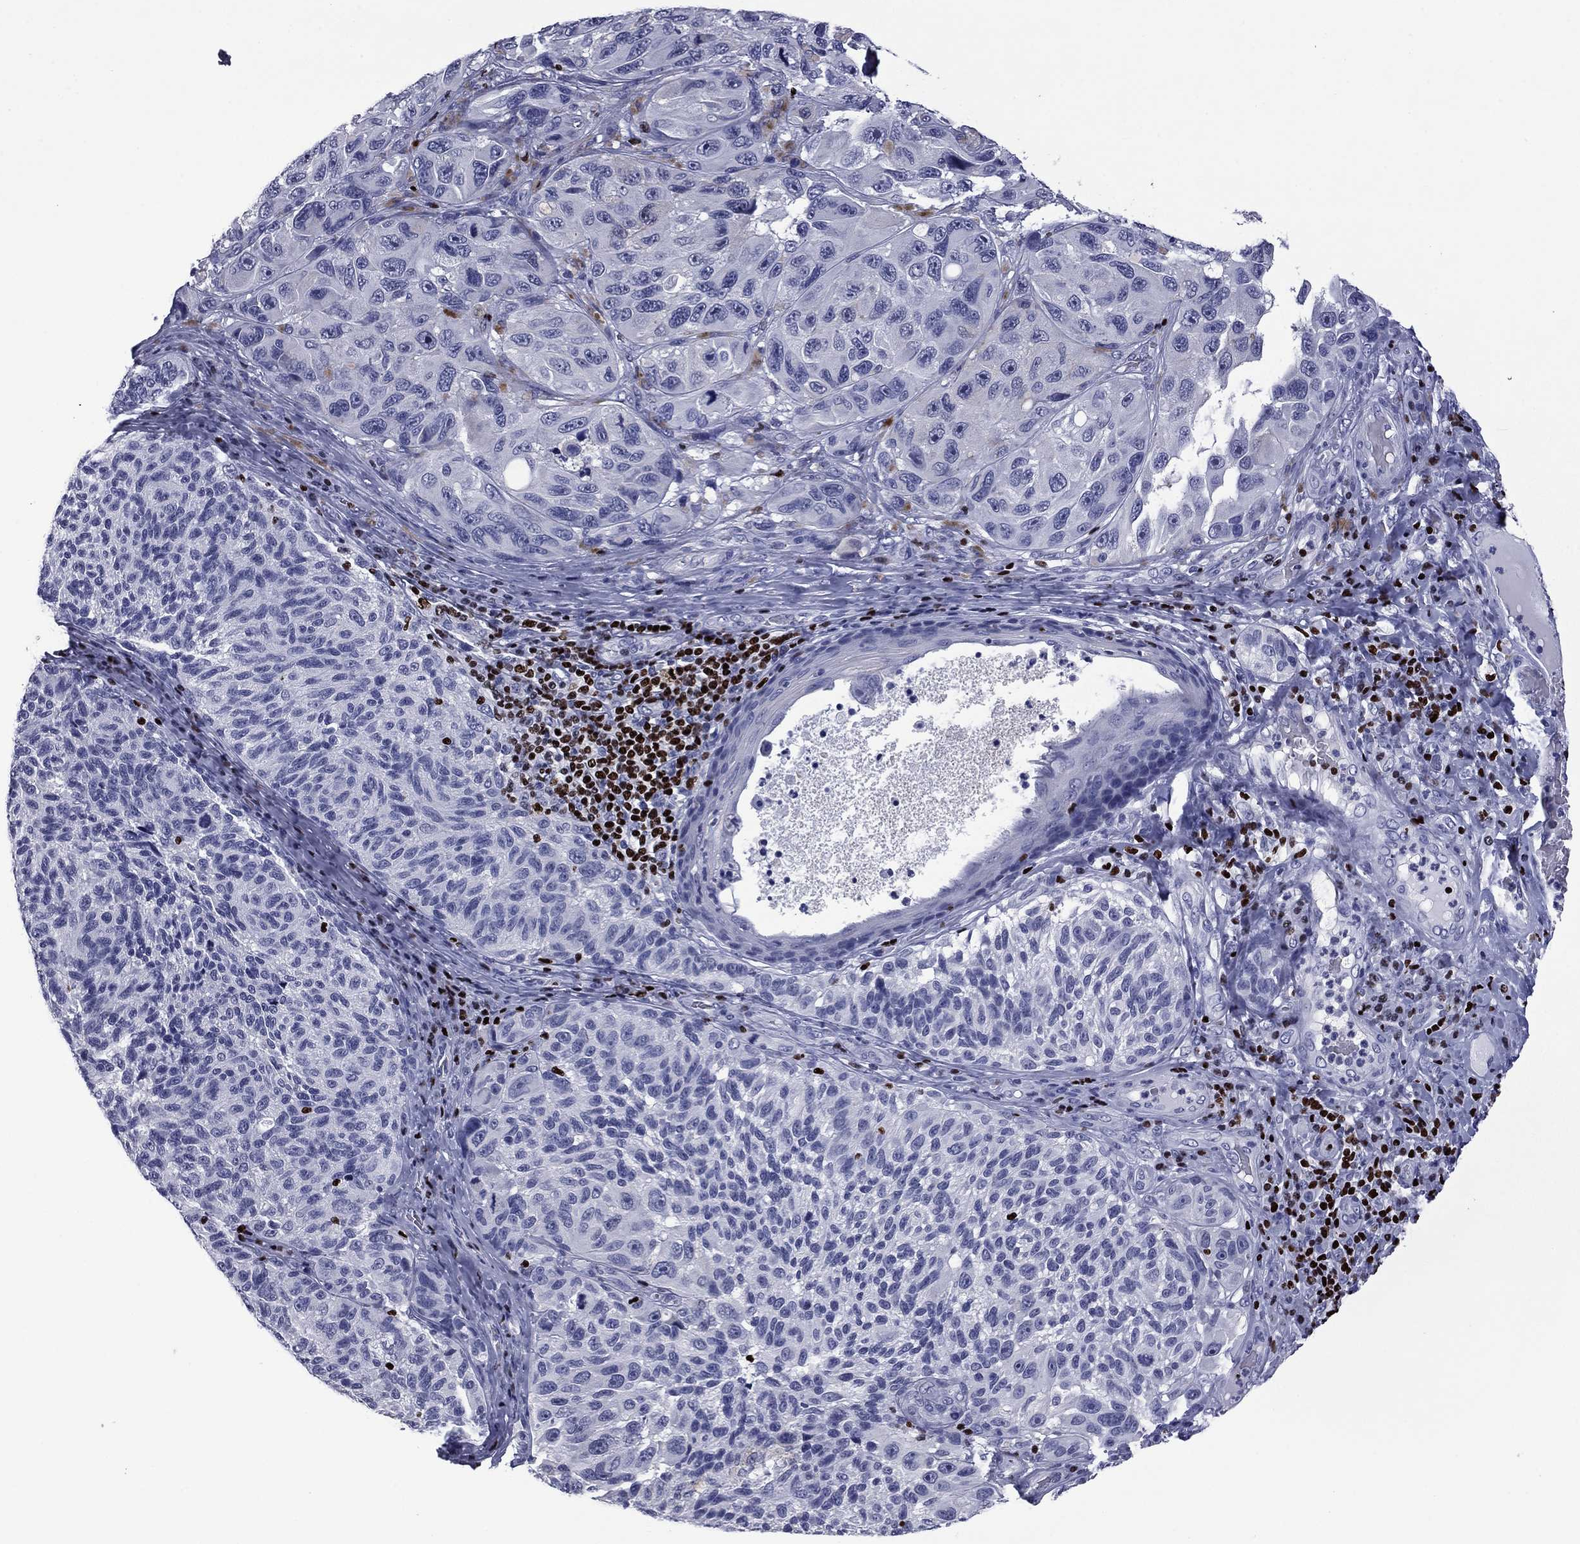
{"staining": {"intensity": "negative", "quantity": "none", "location": "none"}, "tissue": "melanoma", "cell_type": "Tumor cells", "image_type": "cancer", "snomed": [{"axis": "morphology", "description": "Malignant melanoma, NOS"}, {"axis": "topography", "description": "Skin"}], "caption": "High magnification brightfield microscopy of melanoma stained with DAB (3,3'-diaminobenzidine) (brown) and counterstained with hematoxylin (blue): tumor cells show no significant positivity.", "gene": "IKZF3", "patient": {"sex": "female", "age": 73}}